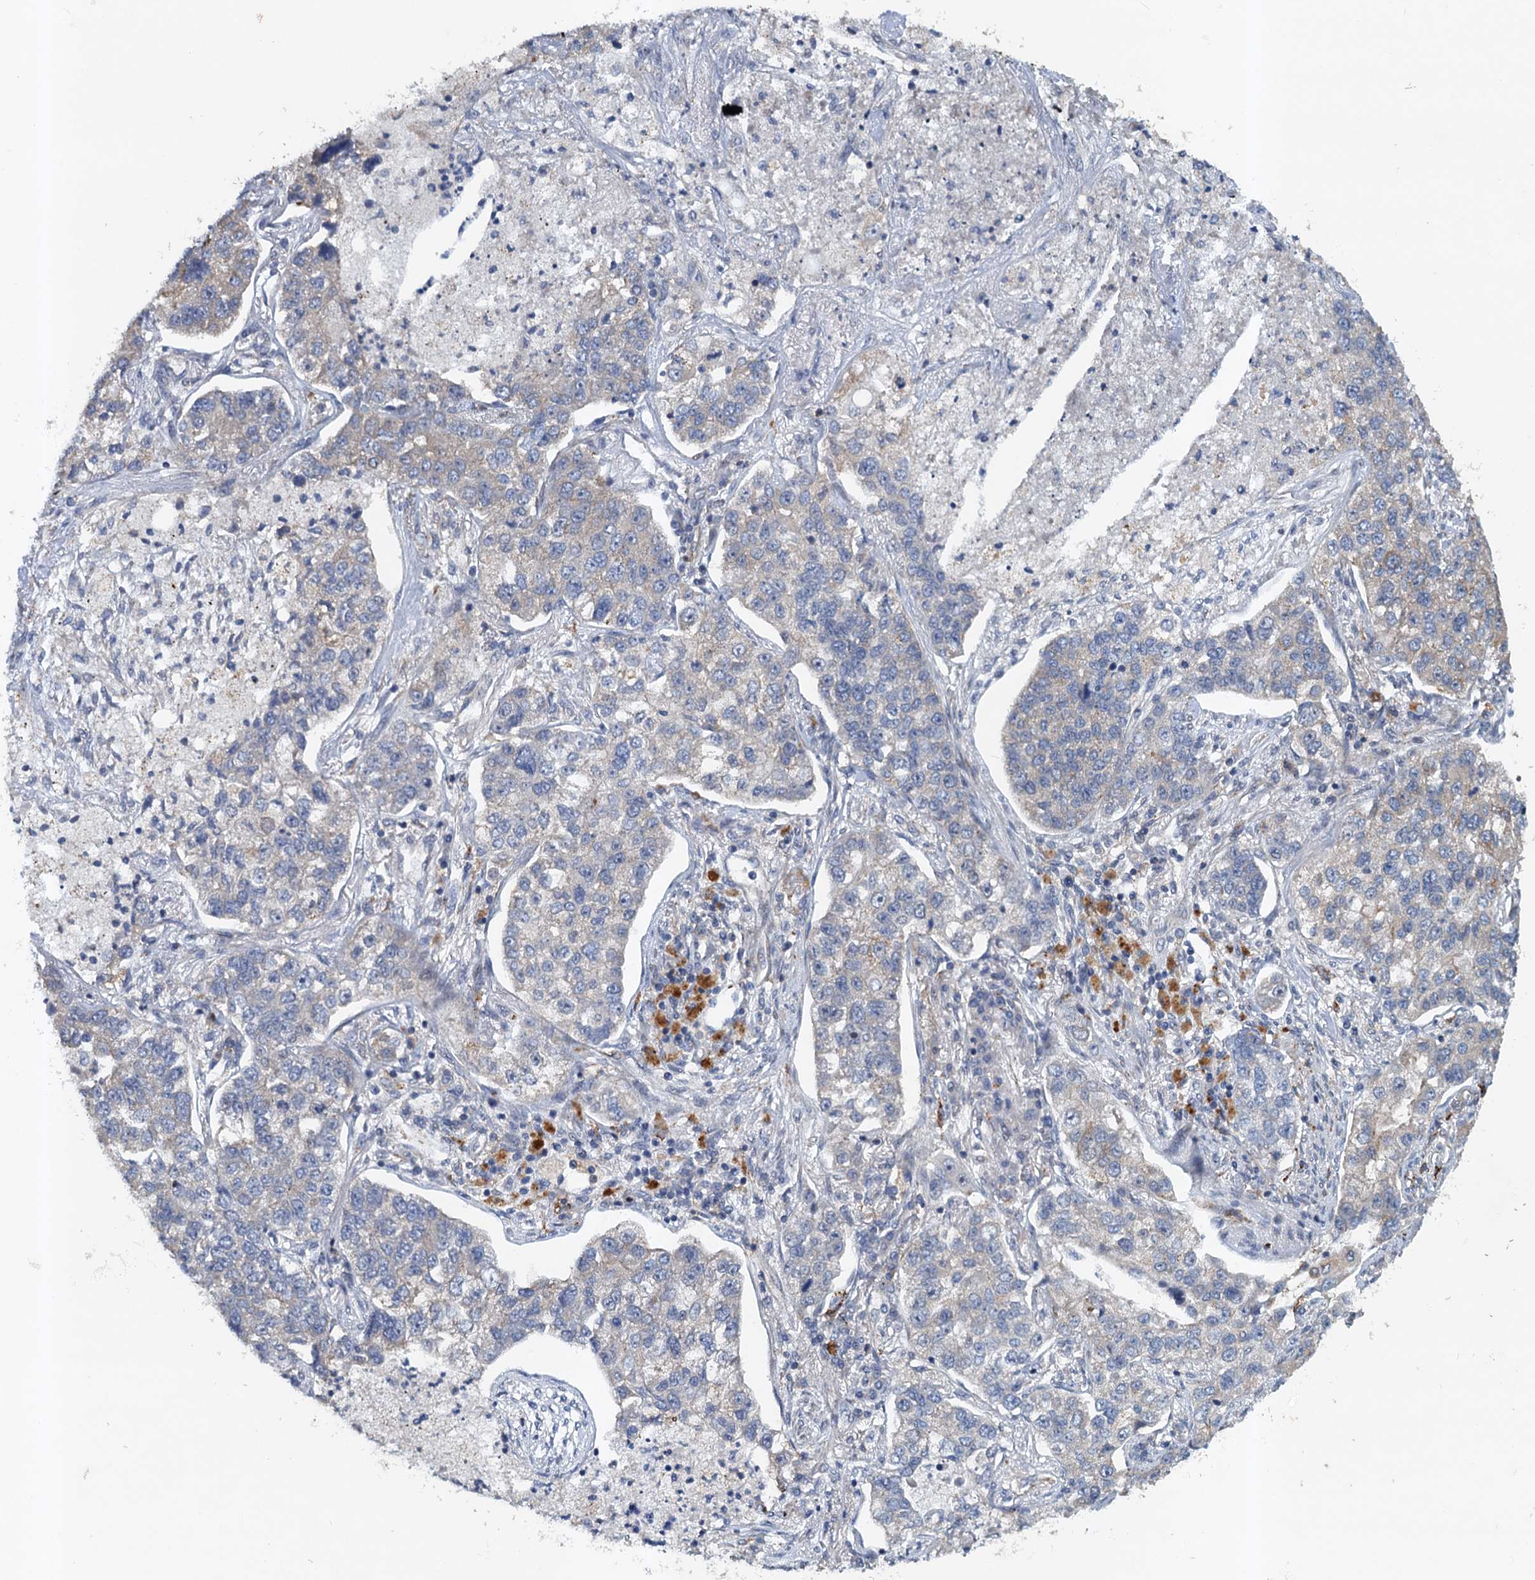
{"staining": {"intensity": "weak", "quantity": "<25%", "location": "cytoplasmic/membranous"}, "tissue": "lung cancer", "cell_type": "Tumor cells", "image_type": "cancer", "snomed": [{"axis": "morphology", "description": "Adenocarcinoma, NOS"}, {"axis": "topography", "description": "Lung"}], "caption": "DAB immunohistochemical staining of lung cancer demonstrates no significant positivity in tumor cells.", "gene": "NBEA", "patient": {"sex": "male", "age": 49}}